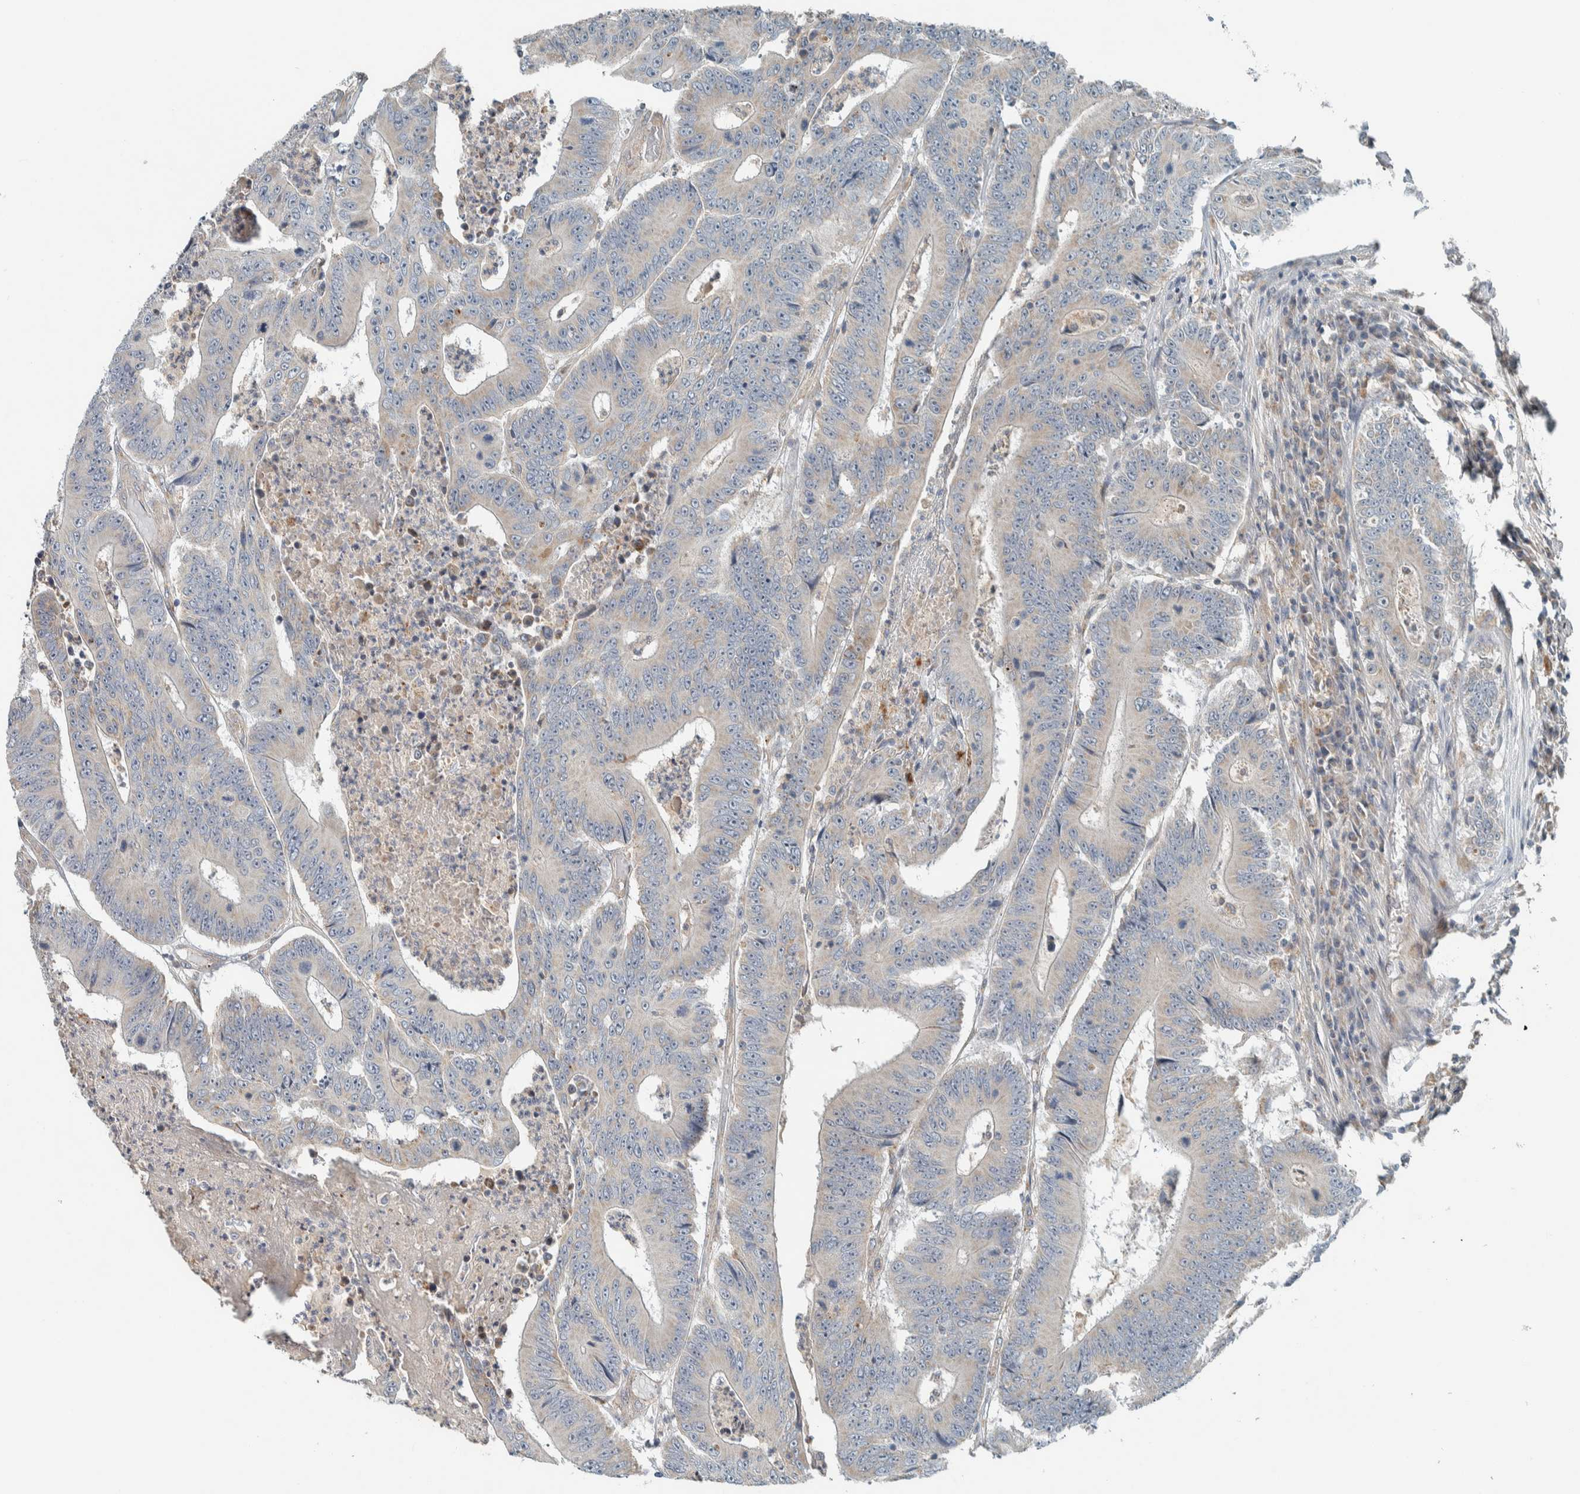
{"staining": {"intensity": "negative", "quantity": "none", "location": "none"}, "tissue": "colorectal cancer", "cell_type": "Tumor cells", "image_type": "cancer", "snomed": [{"axis": "morphology", "description": "Adenocarcinoma, NOS"}, {"axis": "topography", "description": "Colon"}], "caption": "Colorectal cancer stained for a protein using immunohistochemistry (IHC) demonstrates no expression tumor cells.", "gene": "SLFN12L", "patient": {"sex": "male", "age": 83}}